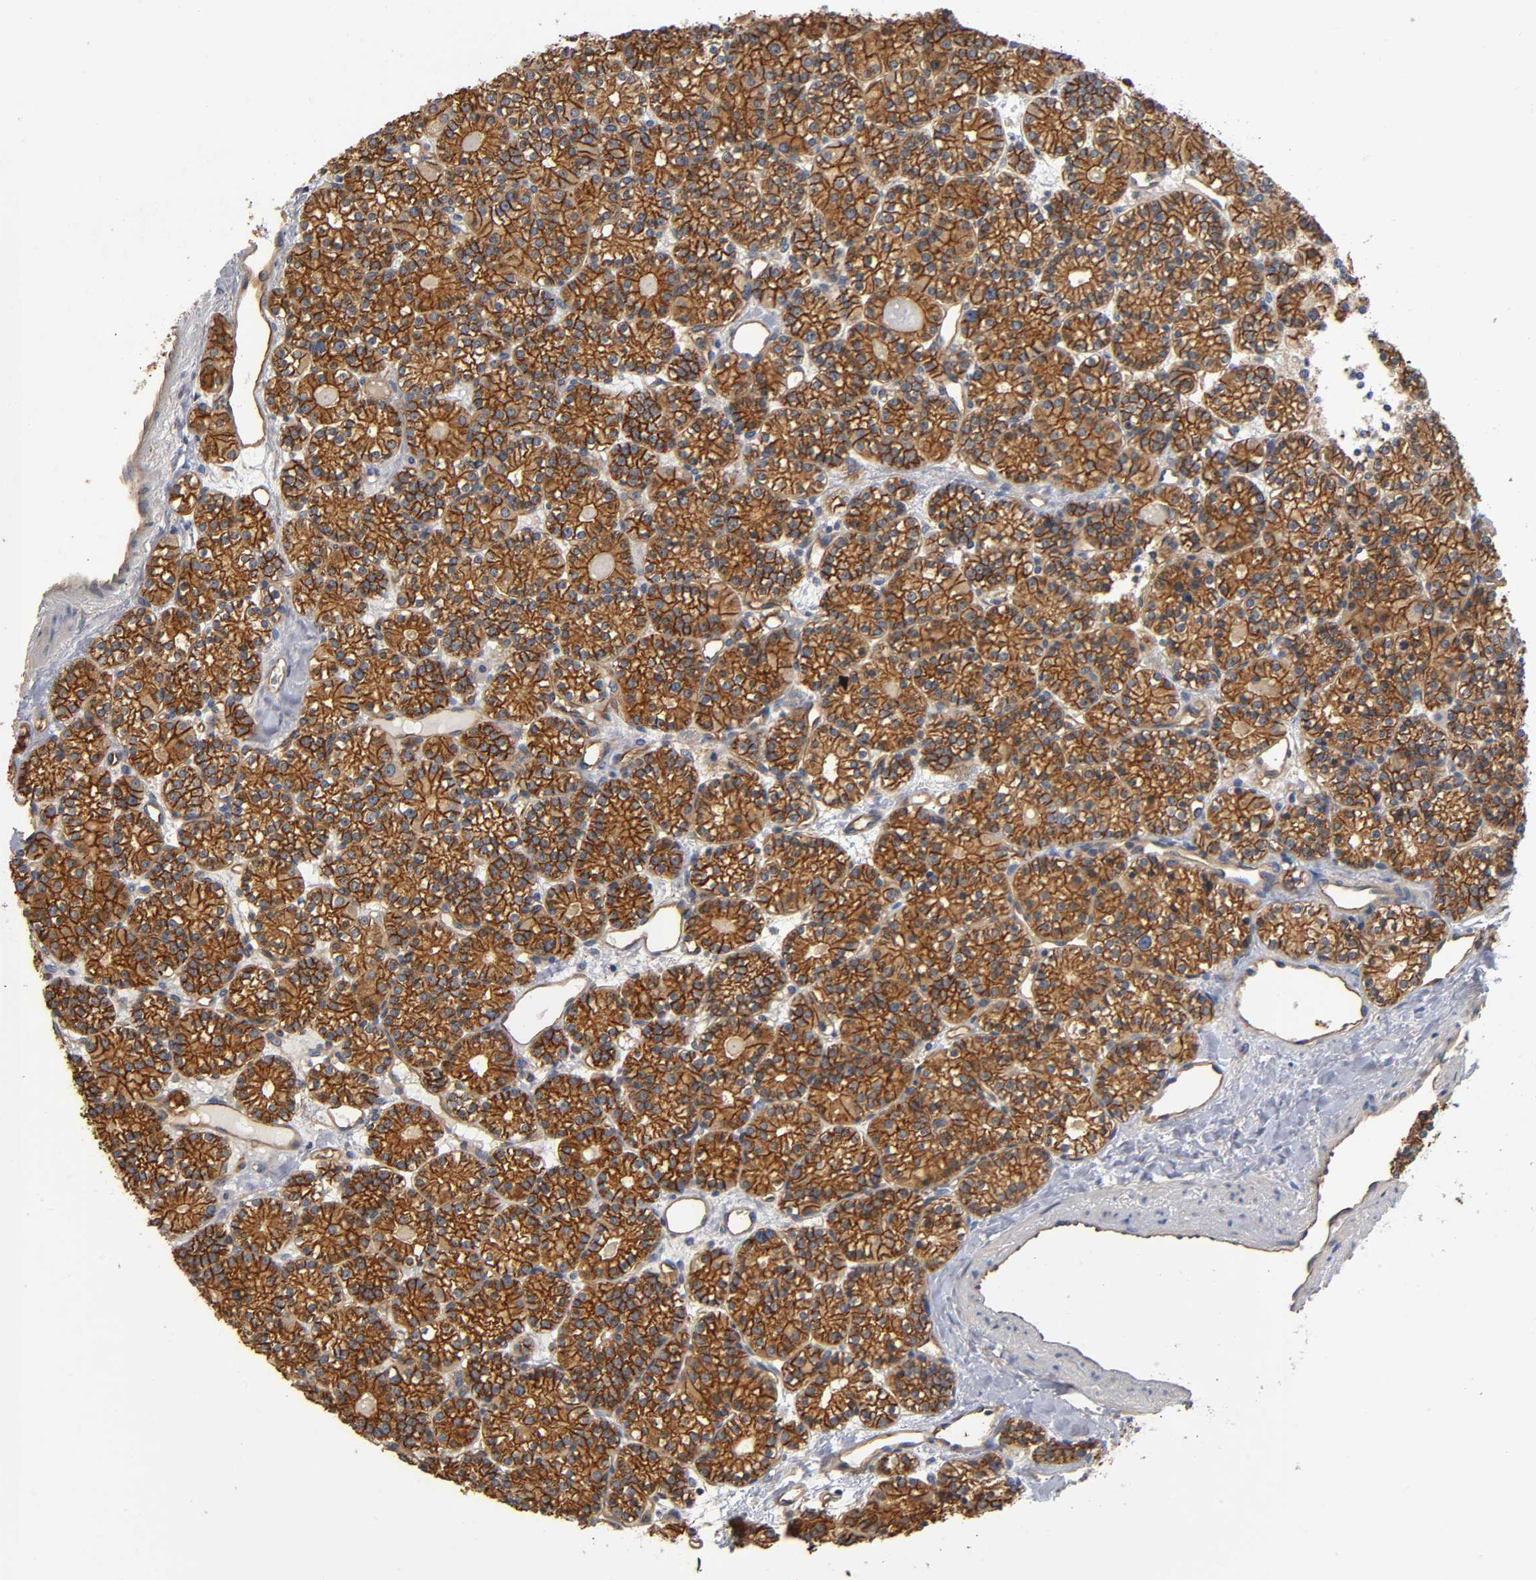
{"staining": {"intensity": "strong", "quantity": ">75%", "location": "cytoplasmic/membranous"}, "tissue": "parathyroid gland", "cell_type": "Glandular cells", "image_type": "normal", "snomed": [{"axis": "morphology", "description": "Normal tissue, NOS"}, {"axis": "topography", "description": "Parathyroid gland"}], "caption": "A brown stain shows strong cytoplasmic/membranous staining of a protein in glandular cells of normal parathyroid gland.", "gene": "MARS1", "patient": {"sex": "female", "age": 64}}